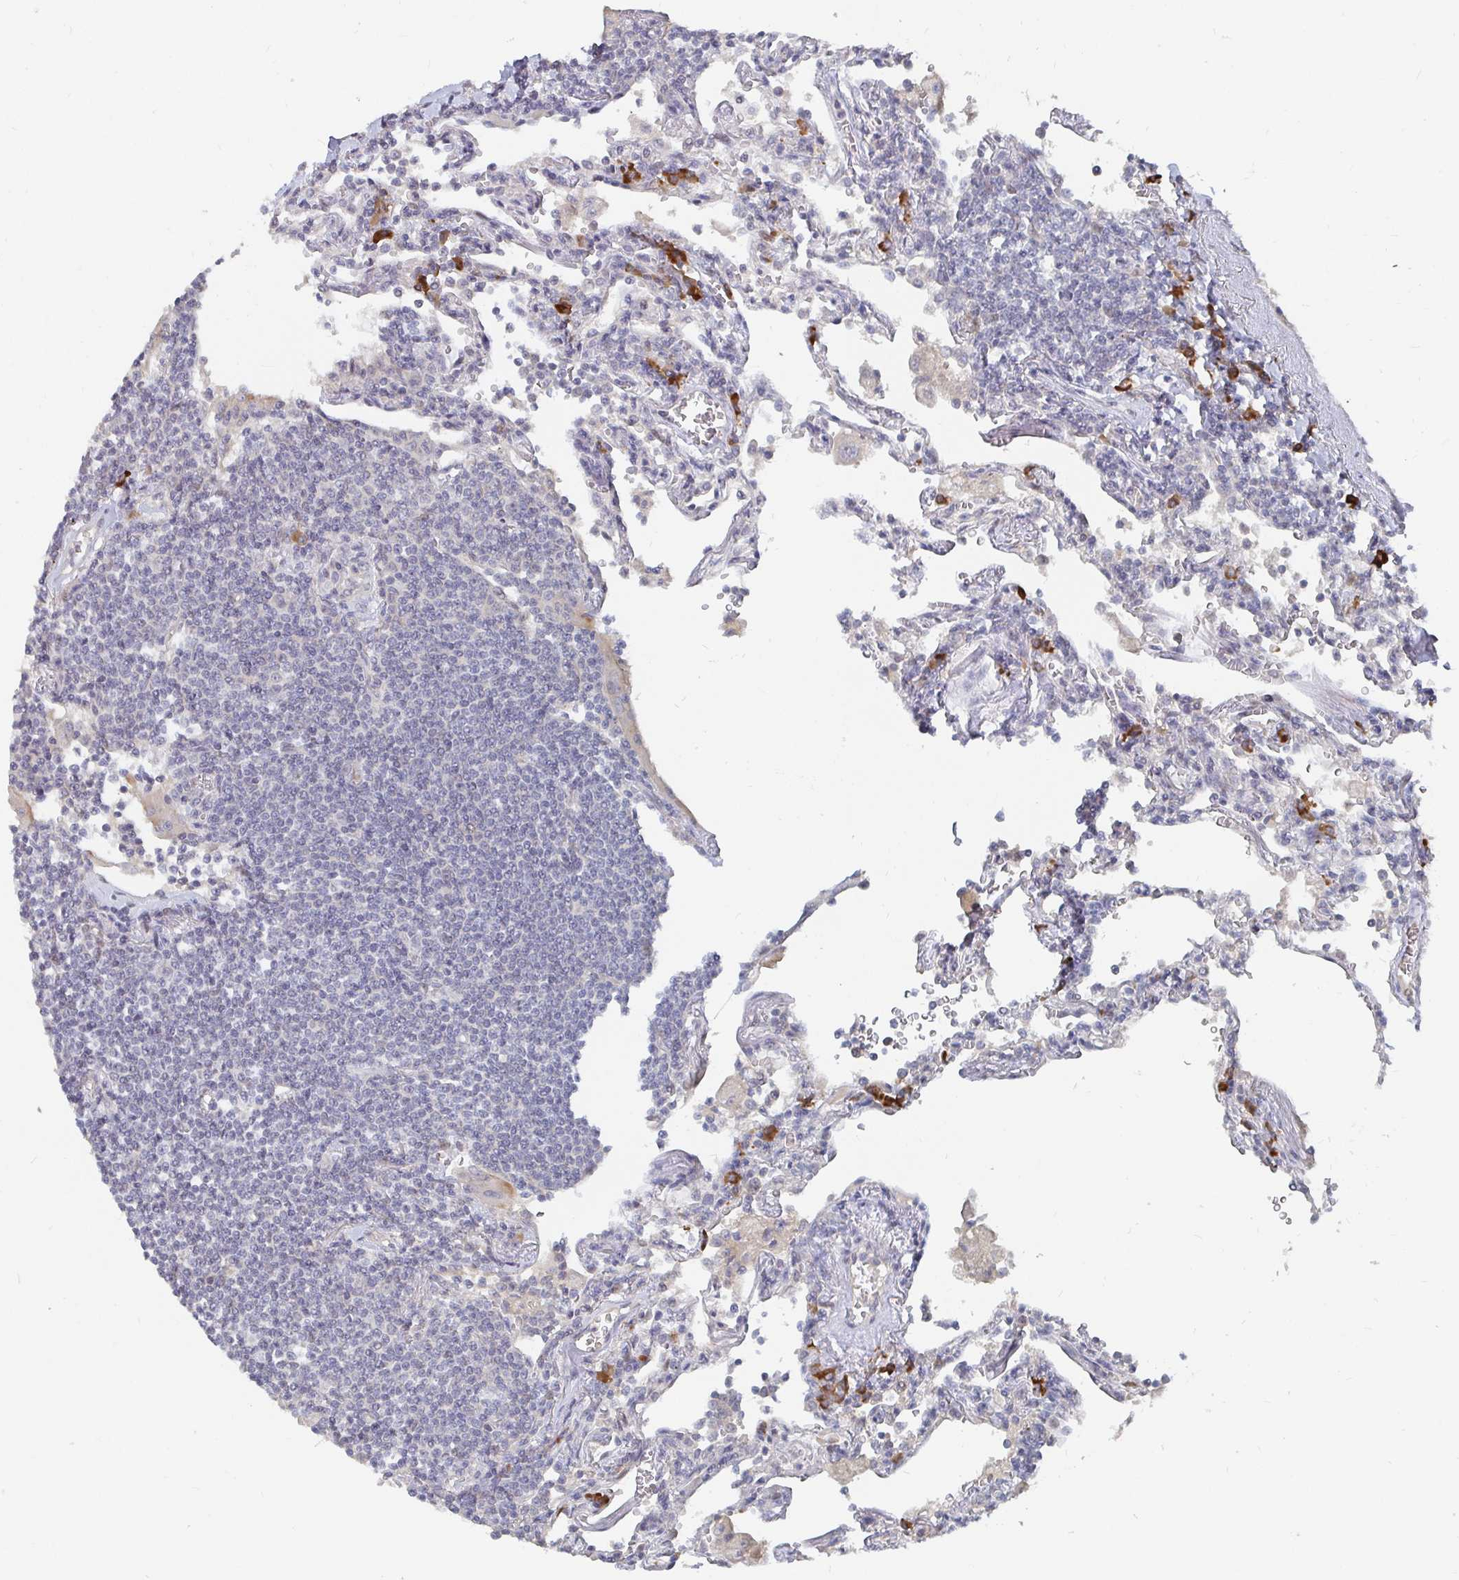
{"staining": {"intensity": "negative", "quantity": "none", "location": "none"}, "tissue": "lymphoma", "cell_type": "Tumor cells", "image_type": "cancer", "snomed": [{"axis": "morphology", "description": "Malignant lymphoma, non-Hodgkin's type, Low grade"}, {"axis": "topography", "description": "Lung"}], "caption": "The photomicrograph displays no staining of tumor cells in low-grade malignant lymphoma, non-Hodgkin's type.", "gene": "MEIS1", "patient": {"sex": "female", "age": 71}}